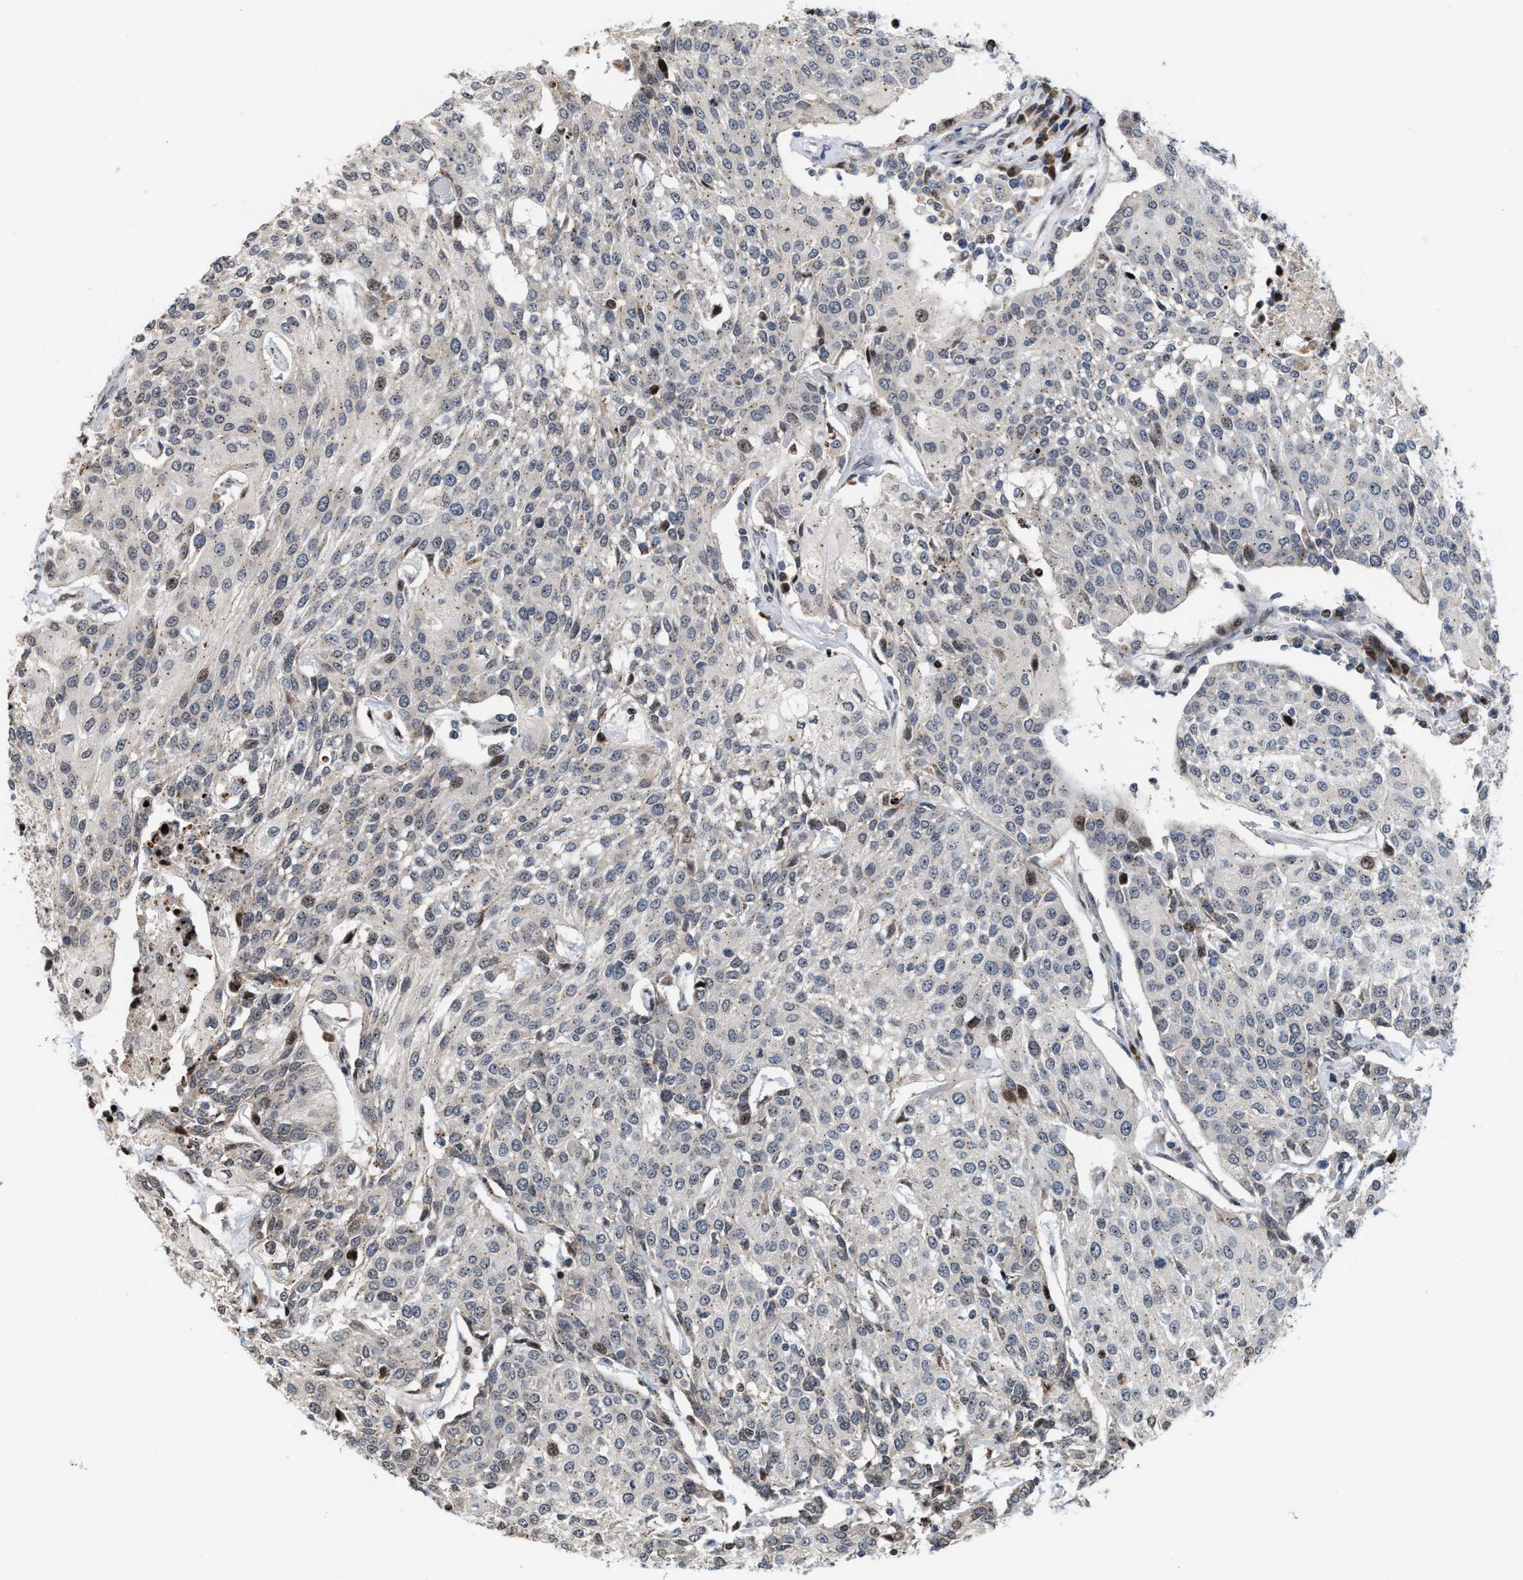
{"staining": {"intensity": "moderate", "quantity": "<25%", "location": "nuclear"}, "tissue": "urothelial cancer", "cell_type": "Tumor cells", "image_type": "cancer", "snomed": [{"axis": "morphology", "description": "Urothelial carcinoma, High grade"}, {"axis": "topography", "description": "Urinary bladder"}], "caption": "Human urothelial cancer stained with a protein marker displays moderate staining in tumor cells.", "gene": "PDZD2", "patient": {"sex": "female", "age": 85}}